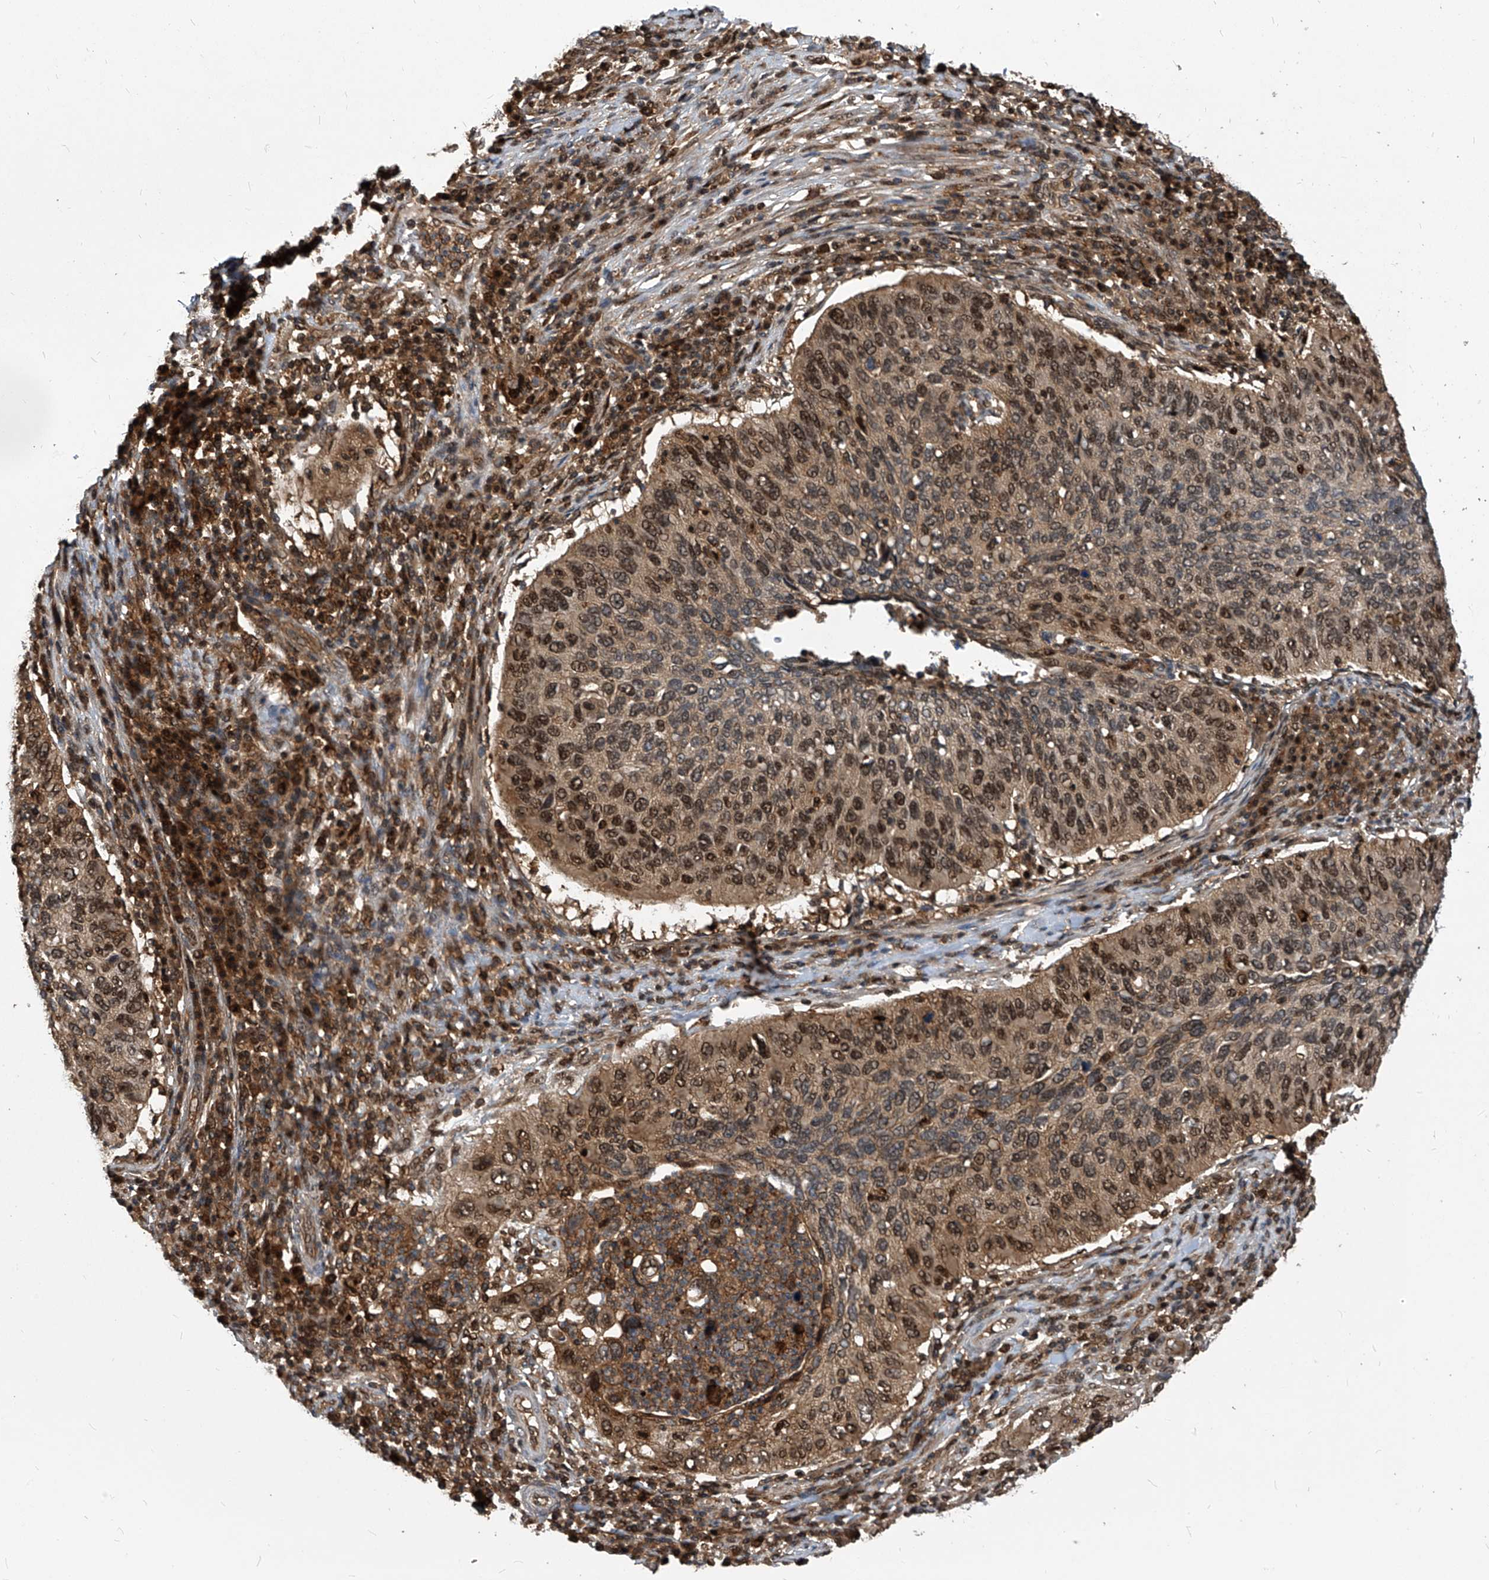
{"staining": {"intensity": "strong", "quantity": "25%-75%", "location": "cytoplasmic/membranous,nuclear"}, "tissue": "cervical cancer", "cell_type": "Tumor cells", "image_type": "cancer", "snomed": [{"axis": "morphology", "description": "Squamous cell carcinoma, NOS"}, {"axis": "topography", "description": "Cervix"}], "caption": "Protein expression analysis of squamous cell carcinoma (cervical) shows strong cytoplasmic/membranous and nuclear expression in about 25%-75% of tumor cells.", "gene": "PSMB1", "patient": {"sex": "female", "age": 38}}